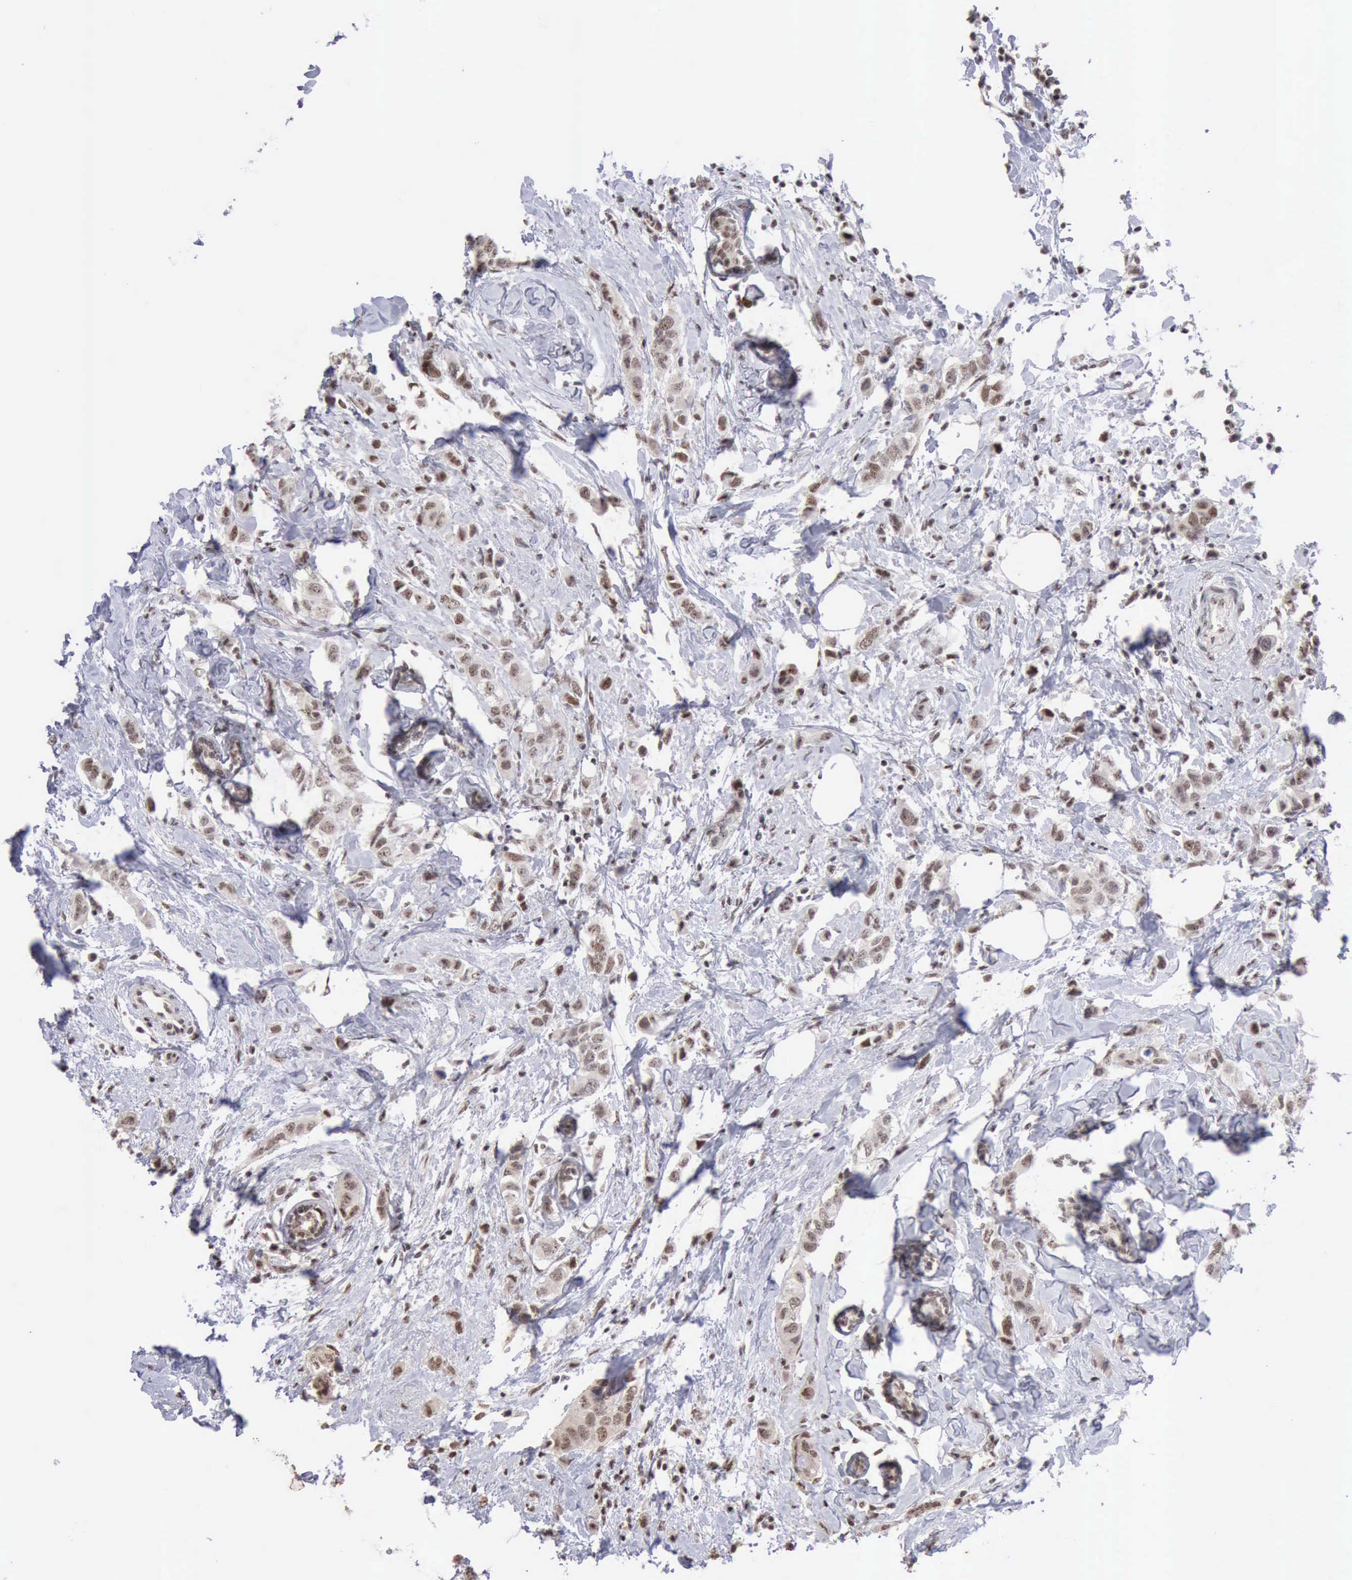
{"staining": {"intensity": "weak", "quantity": ">75%", "location": "nuclear"}, "tissue": "breast cancer", "cell_type": "Tumor cells", "image_type": "cancer", "snomed": [{"axis": "morphology", "description": "Normal tissue, NOS"}, {"axis": "morphology", "description": "Duct carcinoma"}, {"axis": "topography", "description": "Breast"}], "caption": "A histopathology image showing weak nuclear expression in approximately >75% of tumor cells in breast cancer (invasive ductal carcinoma), as visualized by brown immunohistochemical staining.", "gene": "TAF1", "patient": {"sex": "female", "age": 50}}